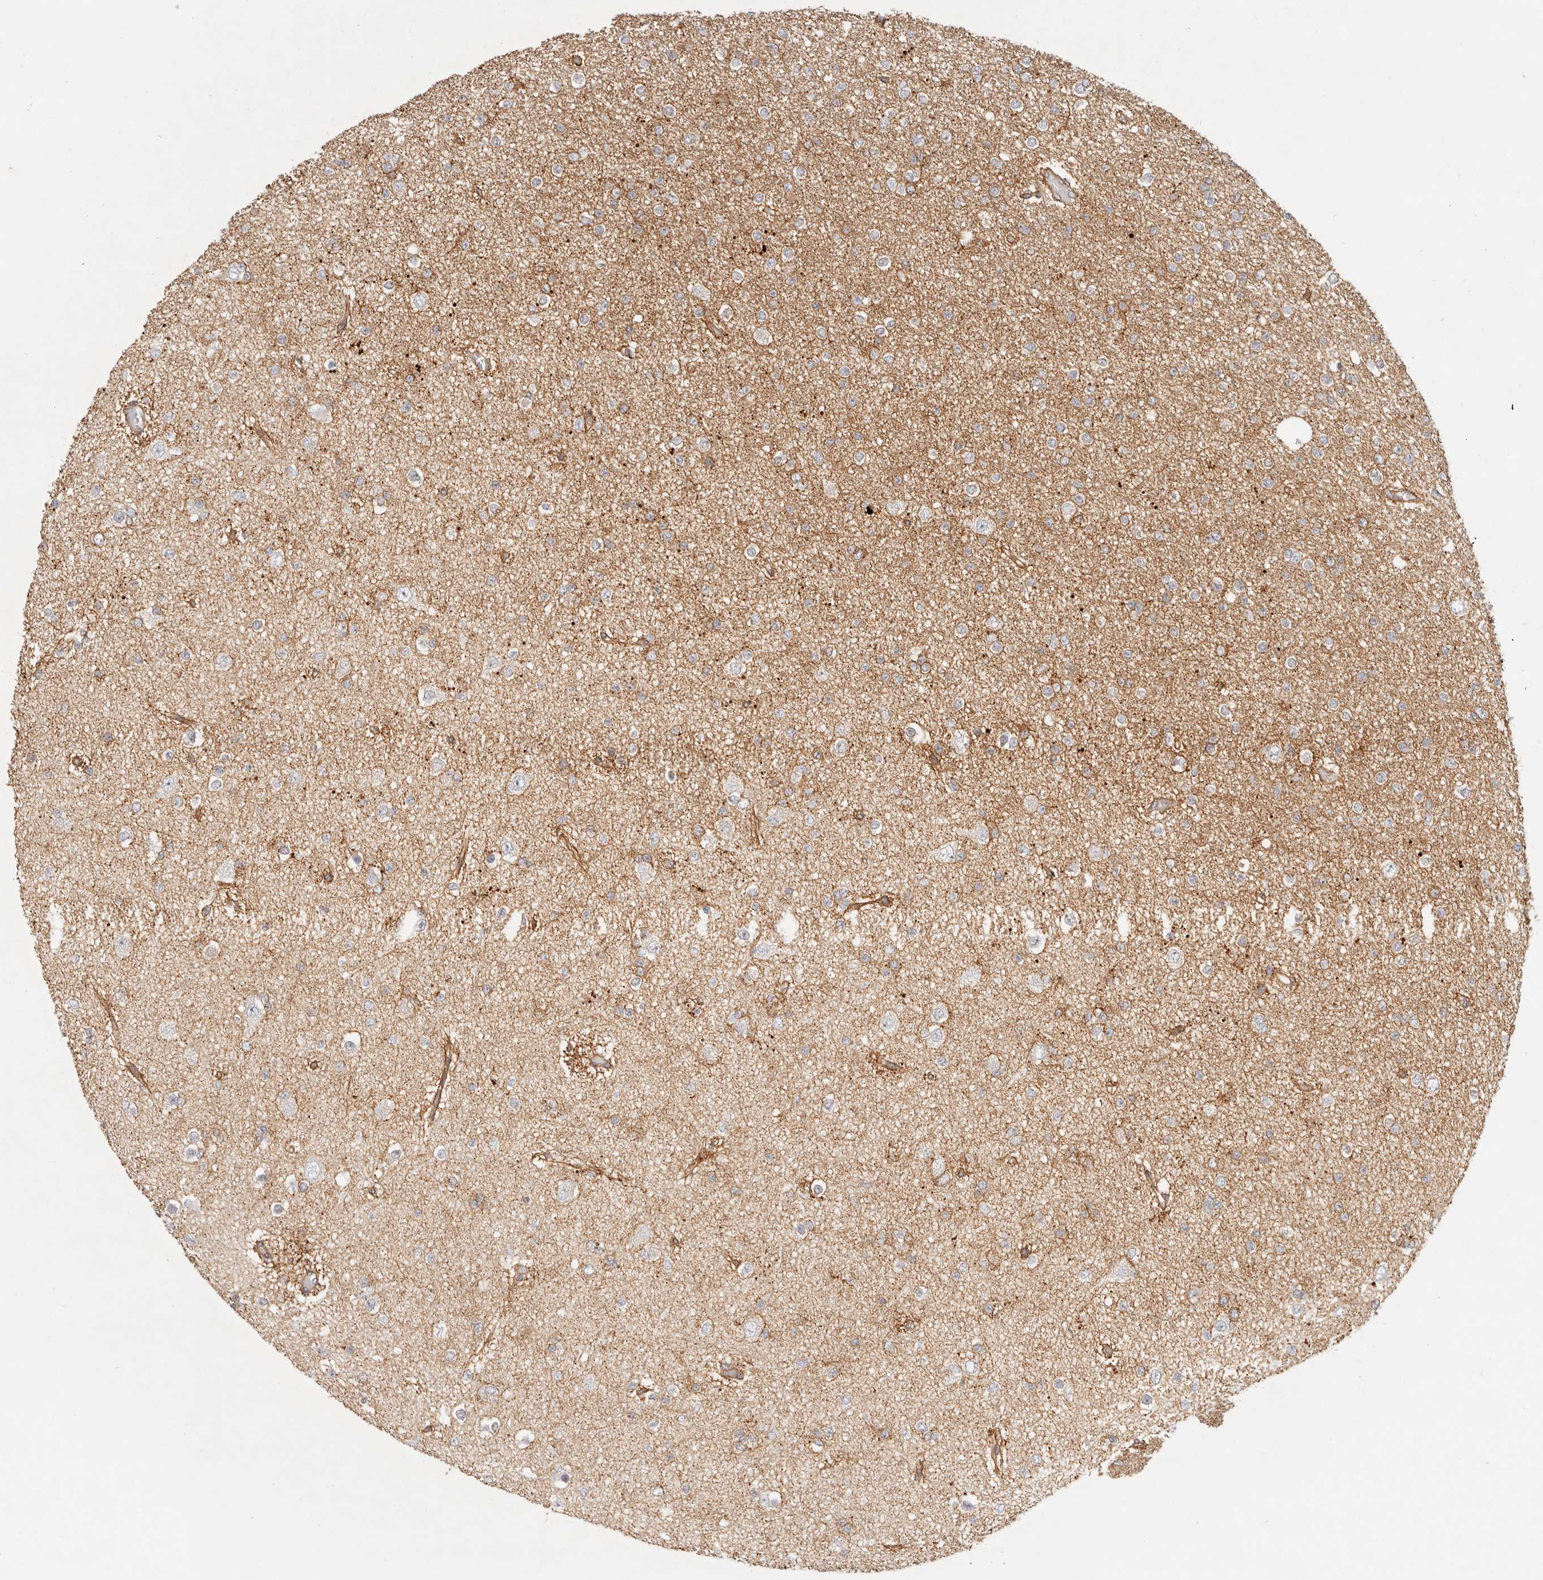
{"staining": {"intensity": "weak", "quantity": "<25%", "location": "cytoplasmic/membranous"}, "tissue": "glioma", "cell_type": "Tumor cells", "image_type": "cancer", "snomed": [{"axis": "morphology", "description": "Glioma, malignant, Low grade"}, {"axis": "topography", "description": "Brain"}], "caption": "Malignant glioma (low-grade) stained for a protein using immunohistochemistry (IHC) reveals no positivity tumor cells.", "gene": "UFSP1", "patient": {"sex": "female", "age": 22}}